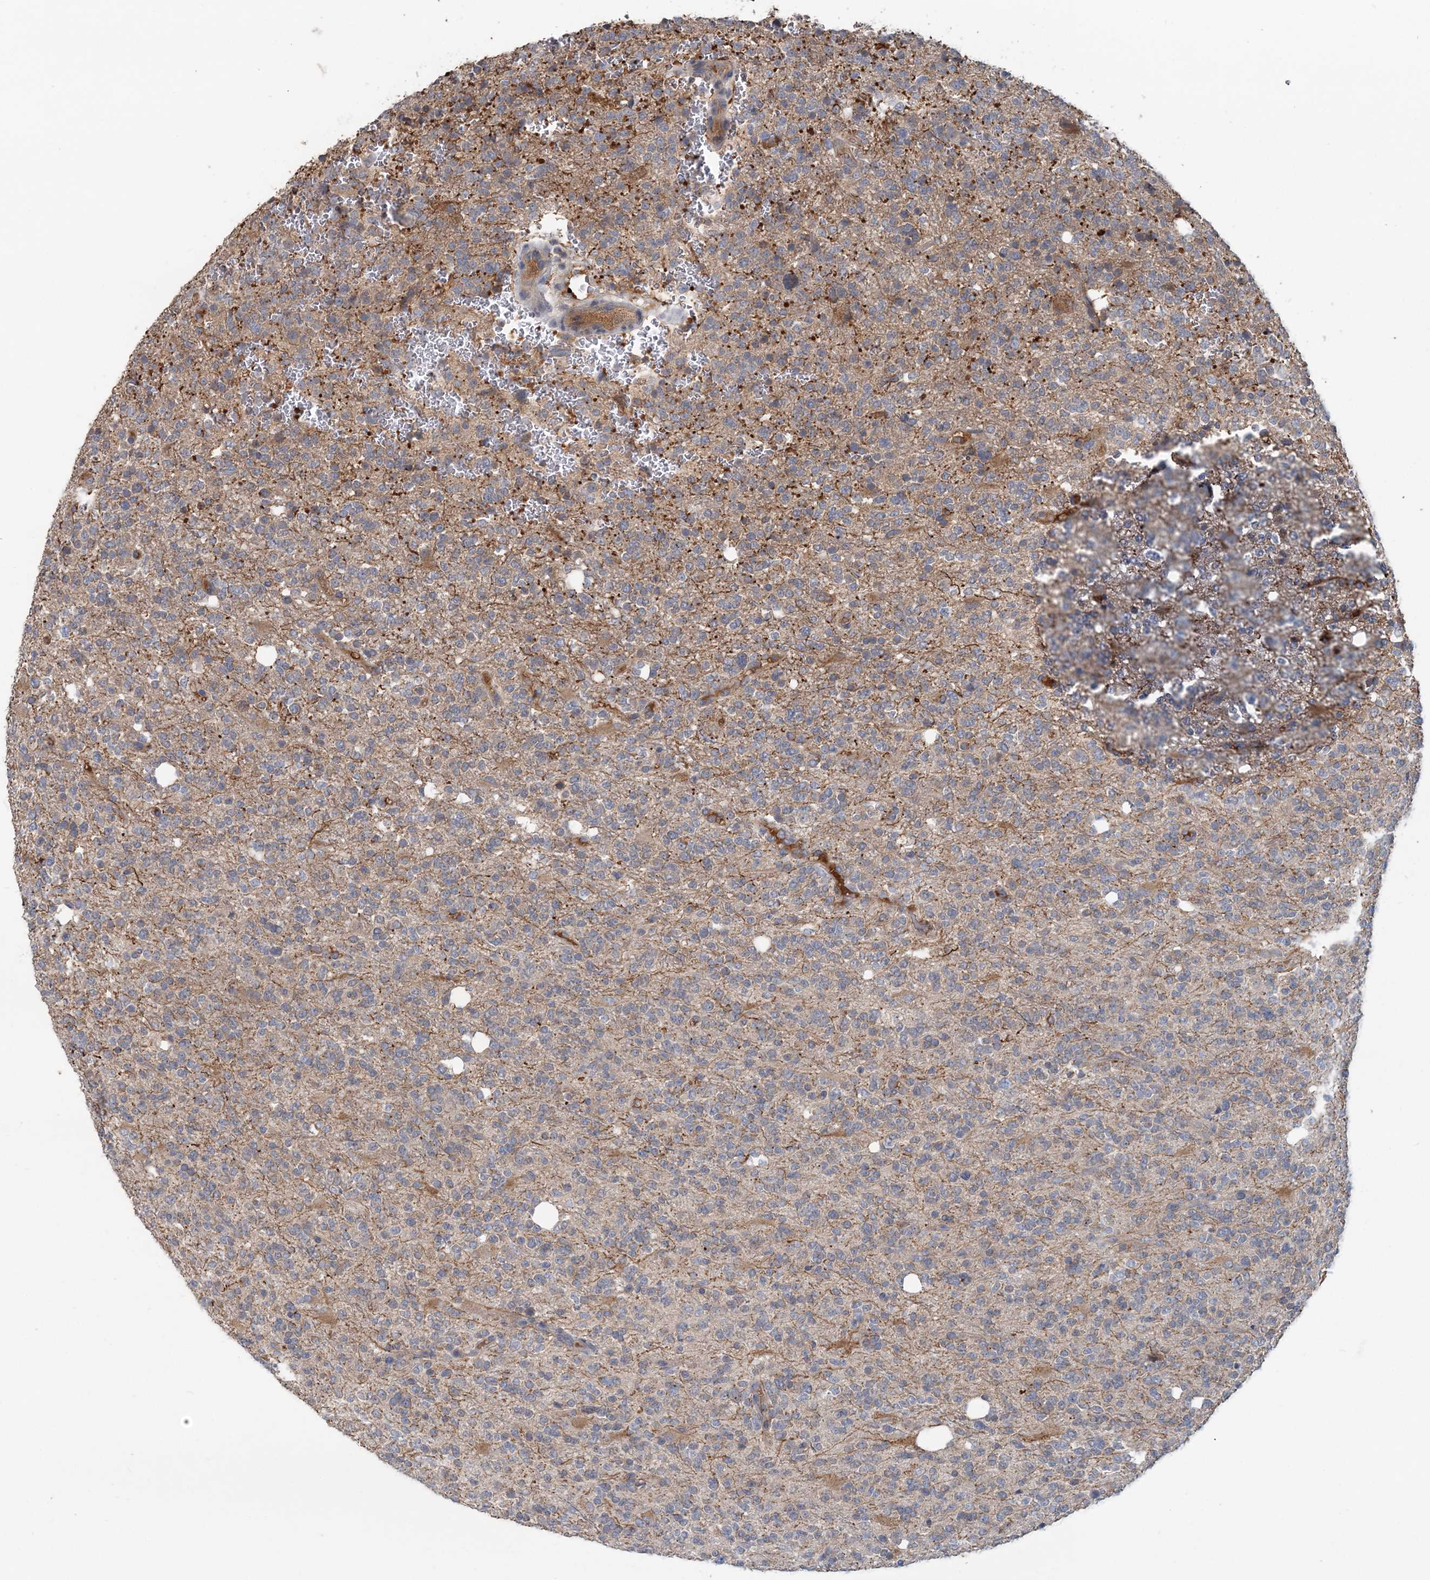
{"staining": {"intensity": "negative", "quantity": "none", "location": "none"}, "tissue": "glioma", "cell_type": "Tumor cells", "image_type": "cancer", "snomed": [{"axis": "morphology", "description": "Glioma, malignant, High grade"}, {"axis": "topography", "description": "Brain"}], "caption": "High power microscopy histopathology image of an immunohistochemistry (IHC) photomicrograph of glioma, revealing no significant expression in tumor cells.", "gene": "RNF25", "patient": {"sex": "female", "age": 62}}